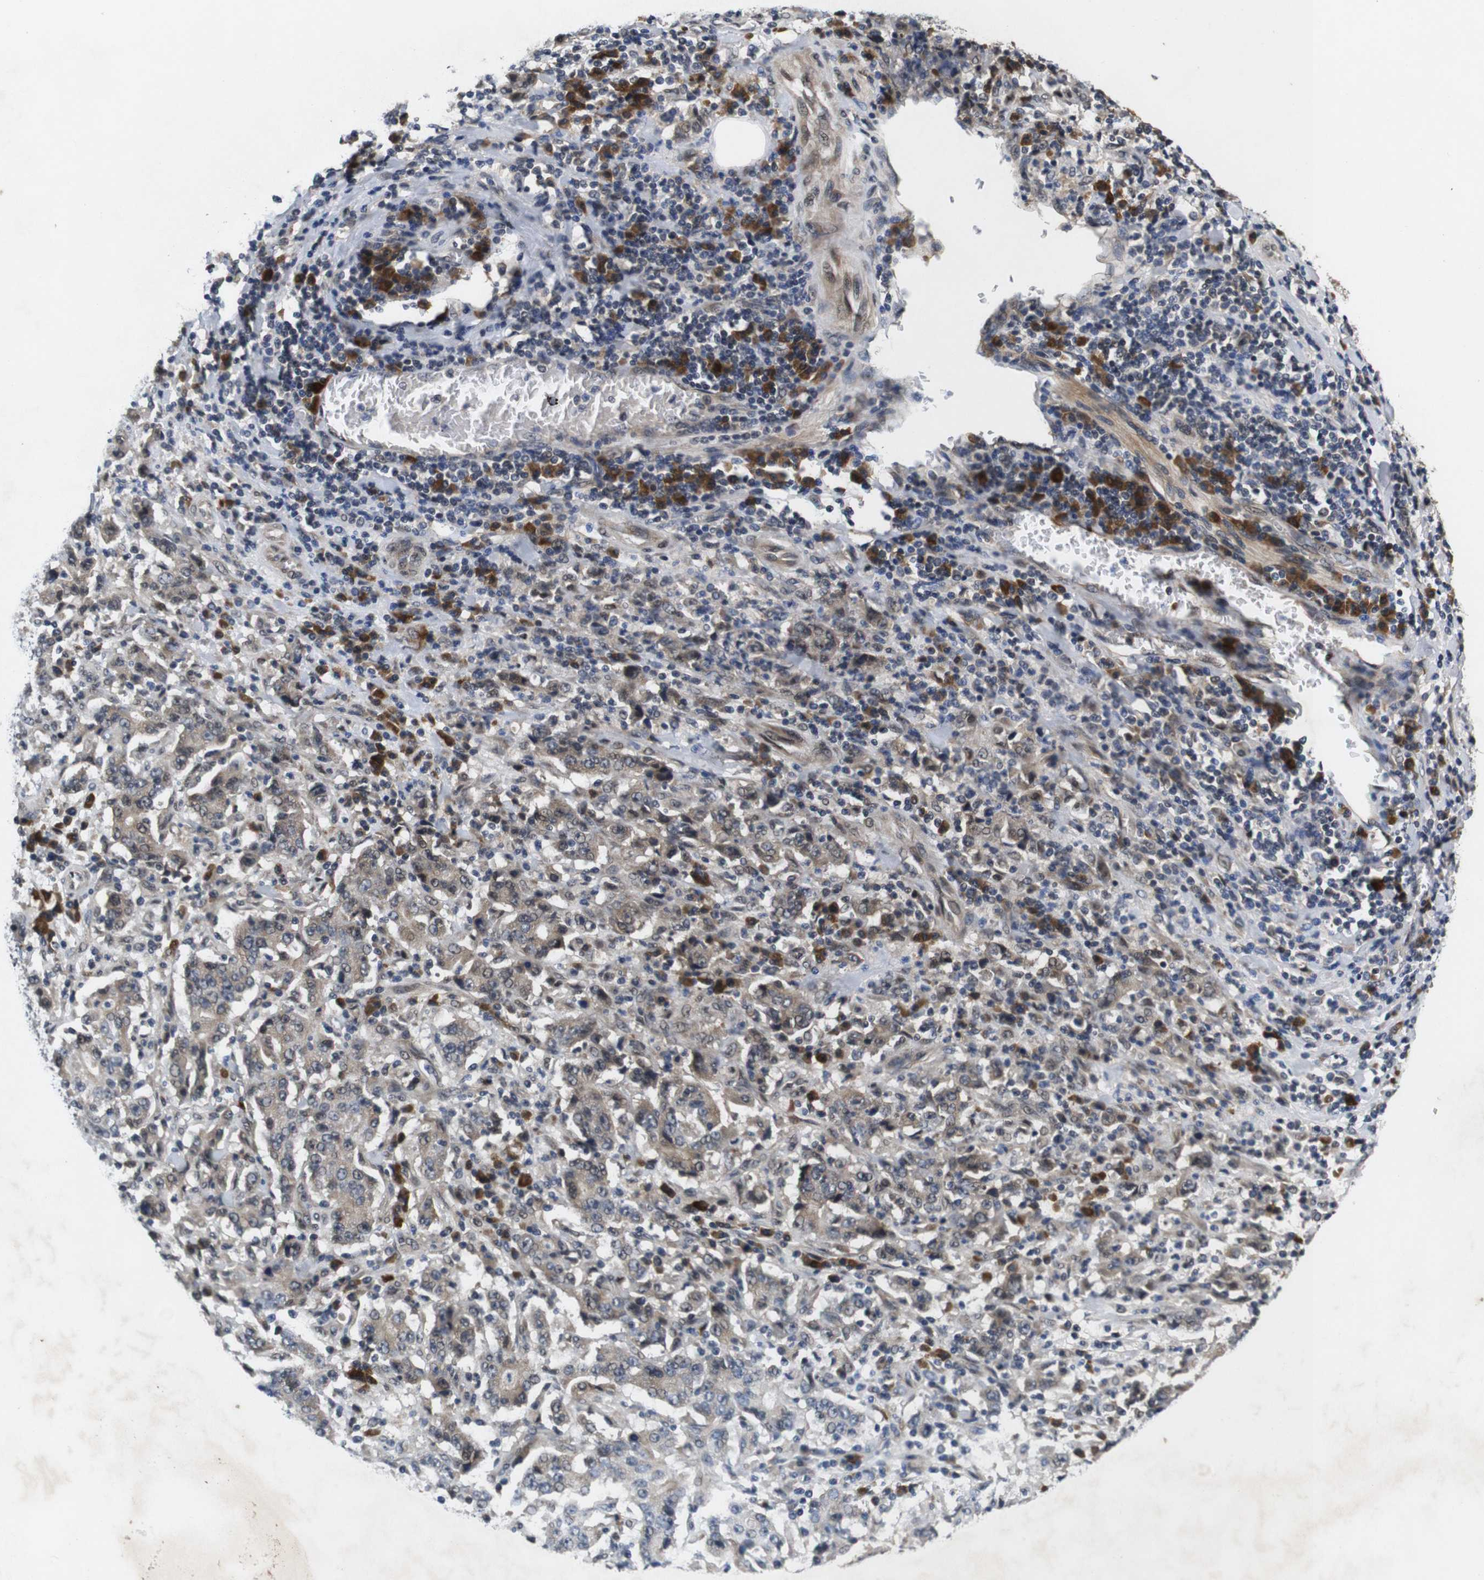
{"staining": {"intensity": "weak", "quantity": ">75%", "location": "cytoplasmic/membranous"}, "tissue": "stomach cancer", "cell_type": "Tumor cells", "image_type": "cancer", "snomed": [{"axis": "morphology", "description": "Normal tissue, NOS"}, {"axis": "morphology", "description": "Adenocarcinoma, NOS"}, {"axis": "topography", "description": "Stomach, upper"}, {"axis": "topography", "description": "Stomach"}], "caption": "Brown immunohistochemical staining in stomach cancer exhibits weak cytoplasmic/membranous expression in approximately >75% of tumor cells.", "gene": "ZBTB46", "patient": {"sex": "male", "age": 59}}